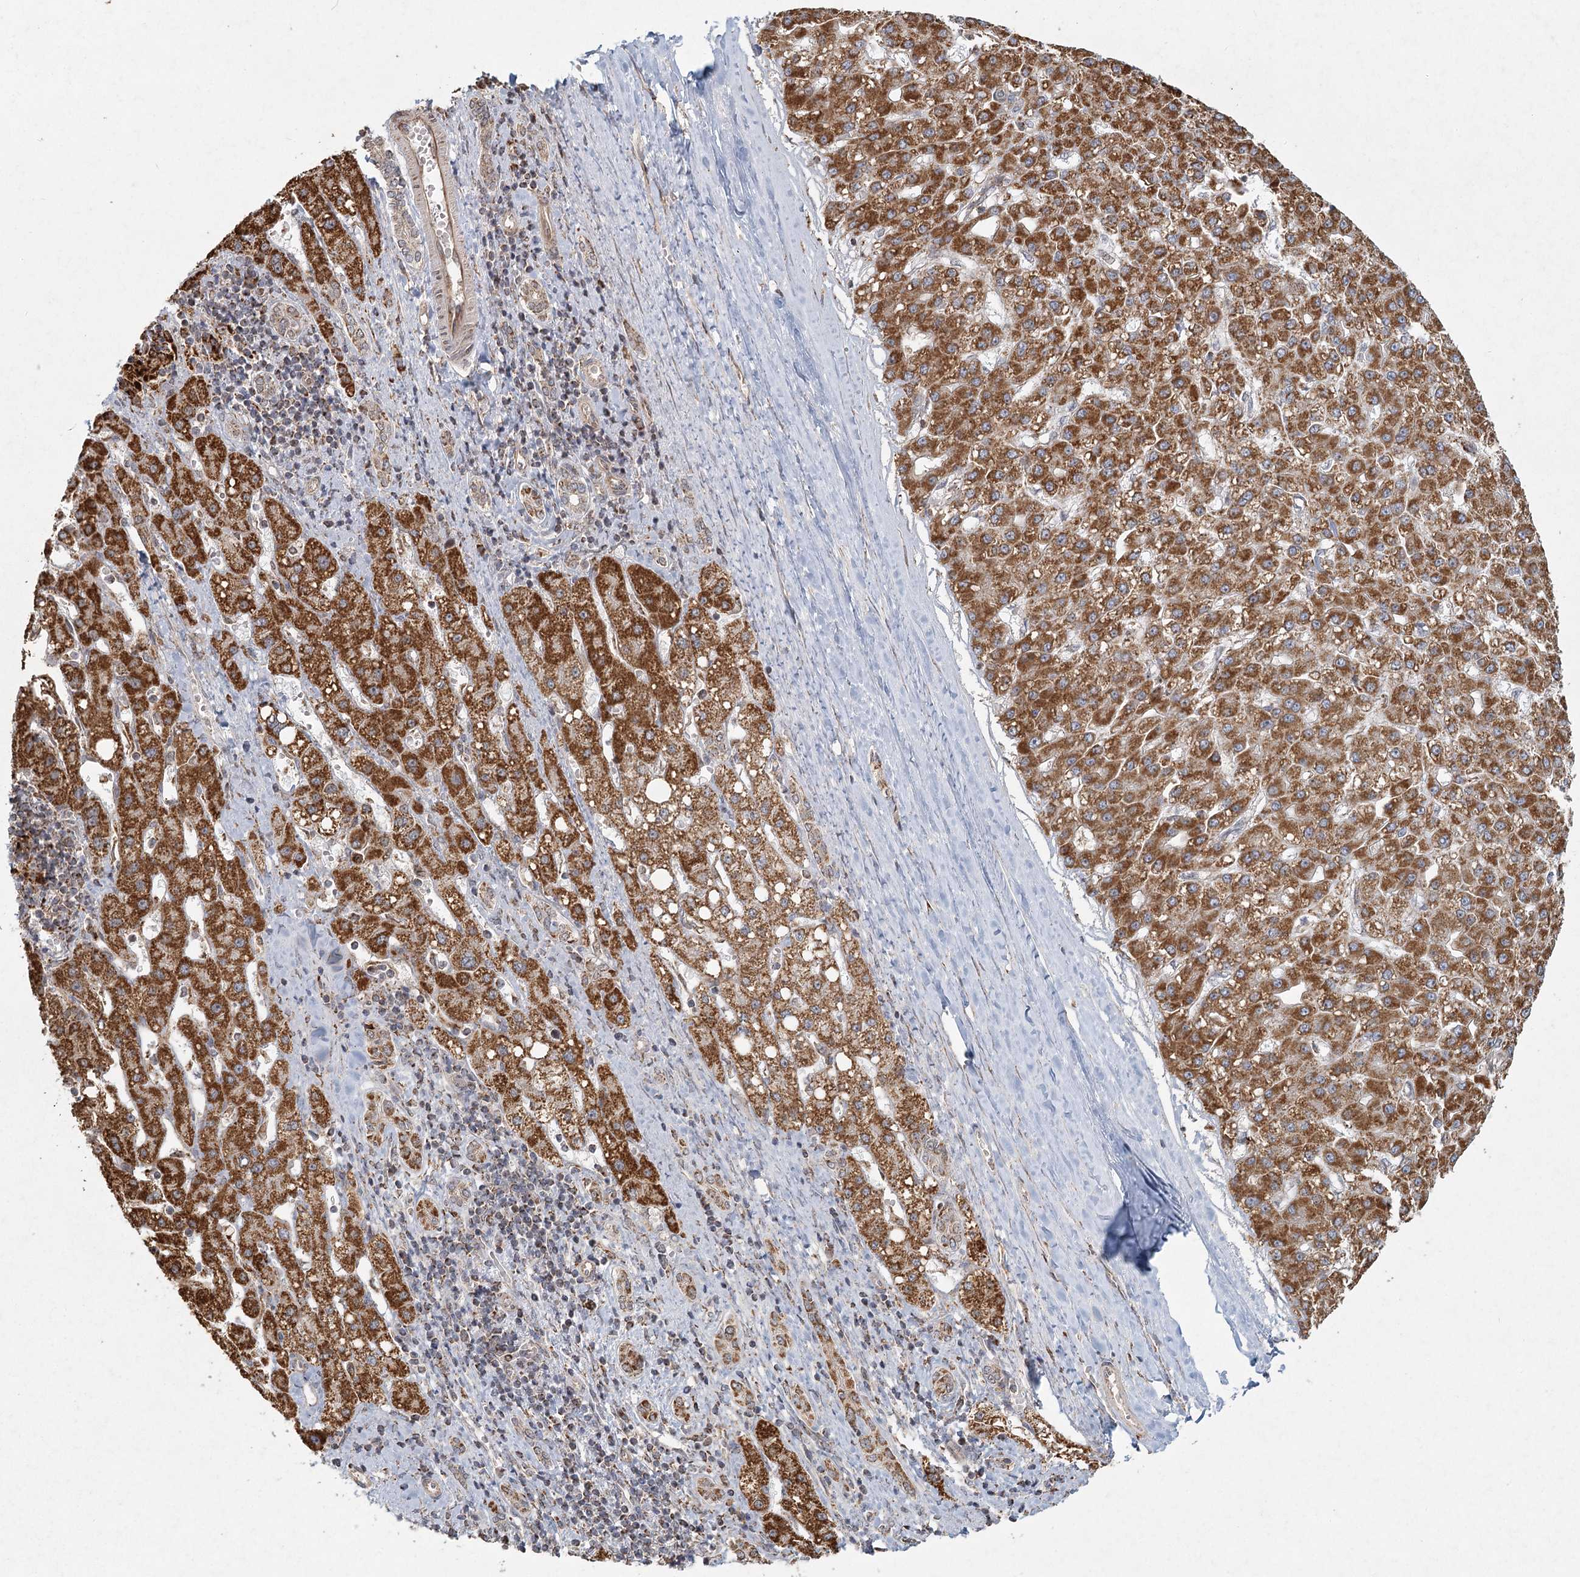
{"staining": {"intensity": "strong", "quantity": ">75%", "location": "cytoplasmic/membranous"}, "tissue": "liver cancer", "cell_type": "Tumor cells", "image_type": "cancer", "snomed": [{"axis": "morphology", "description": "Carcinoma, Hepatocellular, NOS"}, {"axis": "topography", "description": "Liver"}], "caption": "An image of human liver cancer (hepatocellular carcinoma) stained for a protein exhibits strong cytoplasmic/membranous brown staining in tumor cells.", "gene": "LACTB", "patient": {"sex": "male", "age": 67}}